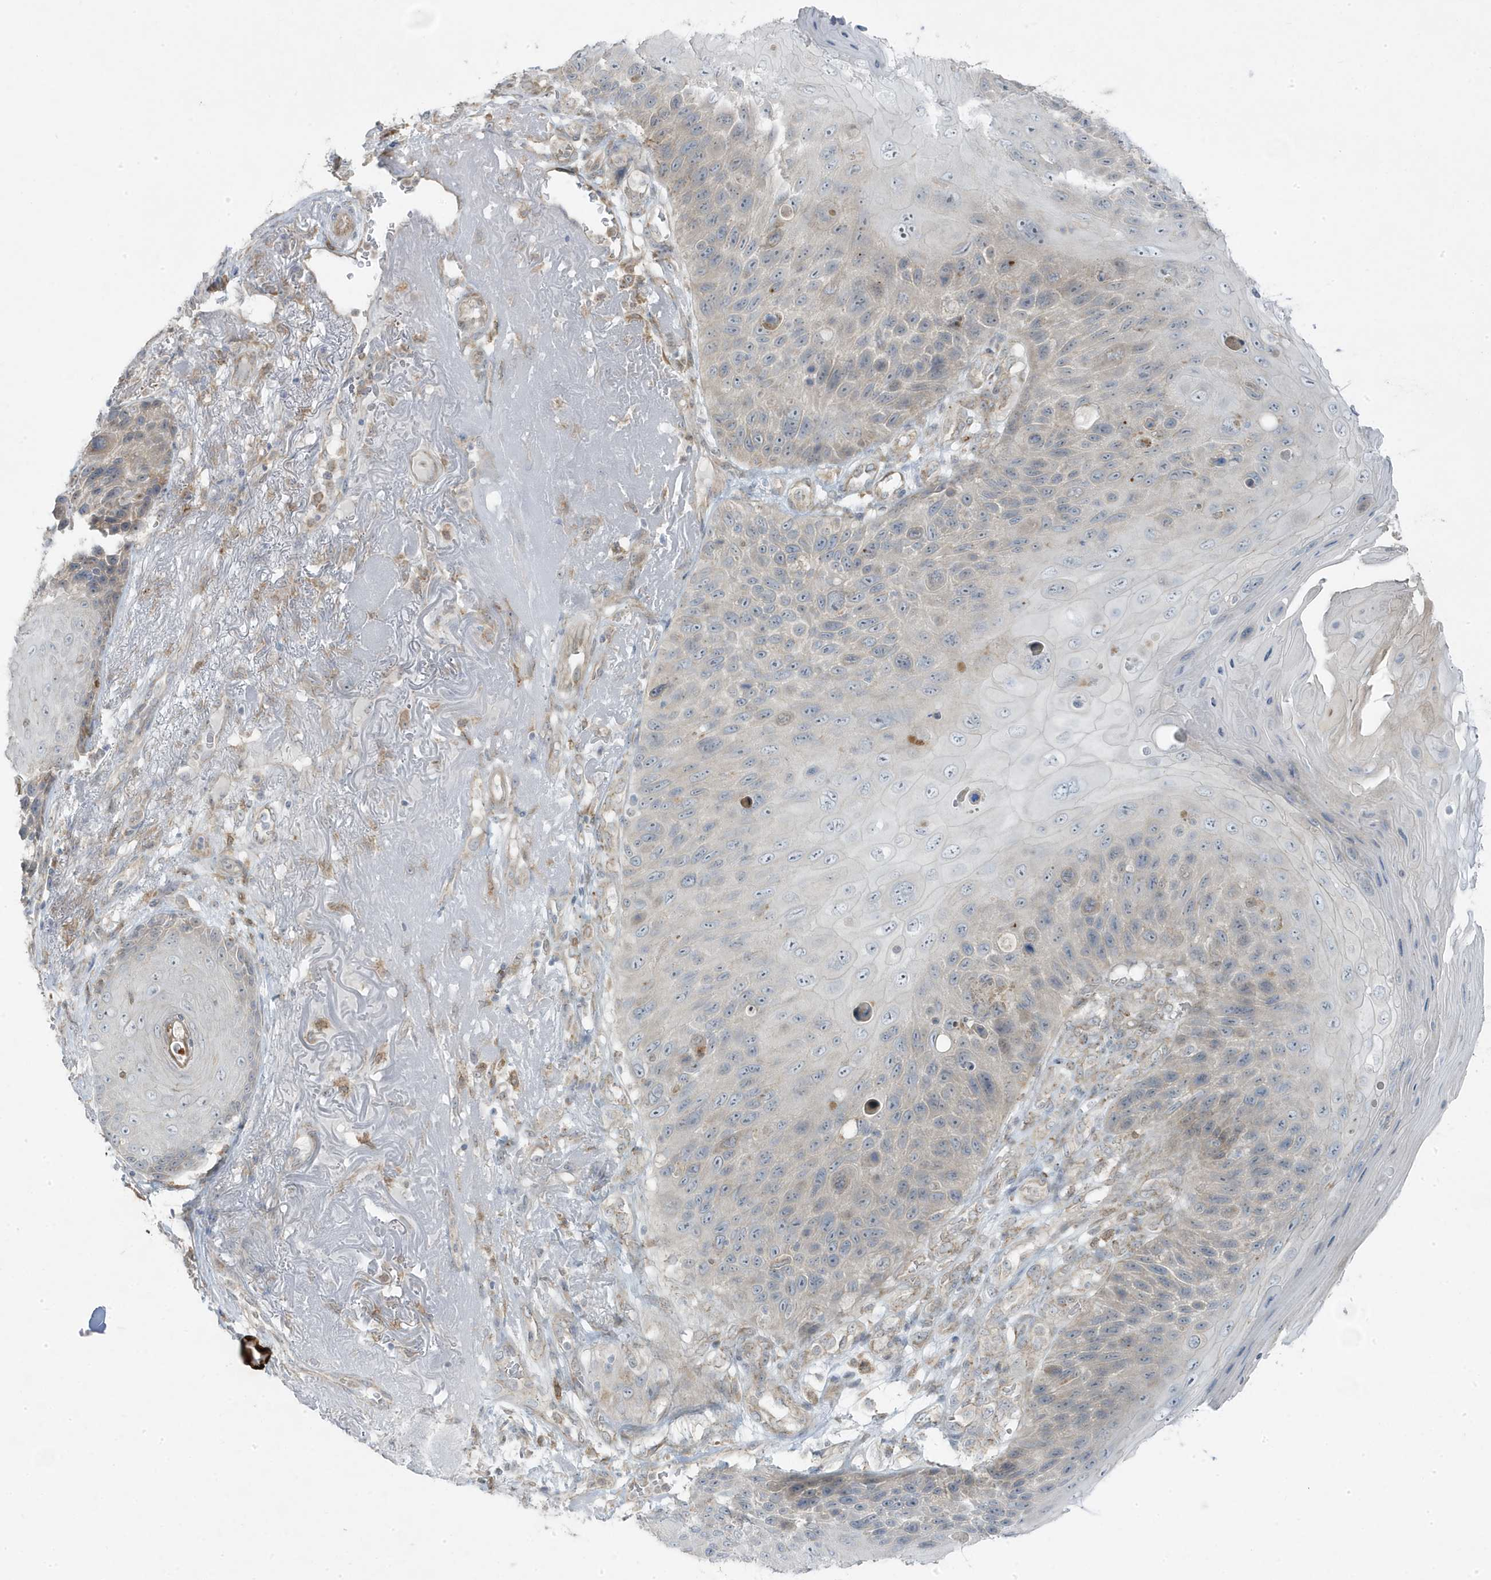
{"staining": {"intensity": "negative", "quantity": "none", "location": "none"}, "tissue": "skin cancer", "cell_type": "Tumor cells", "image_type": "cancer", "snomed": [{"axis": "morphology", "description": "Squamous cell carcinoma, NOS"}, {"axis": "topography", "description": "Skin"}], "caption": "The photomicrograph demonstrates no significant positivity in tumor cells of skin squamous cell carcinoma.", "gene": "ZNF654", "patient": {"sex": "female", "age": 88}}